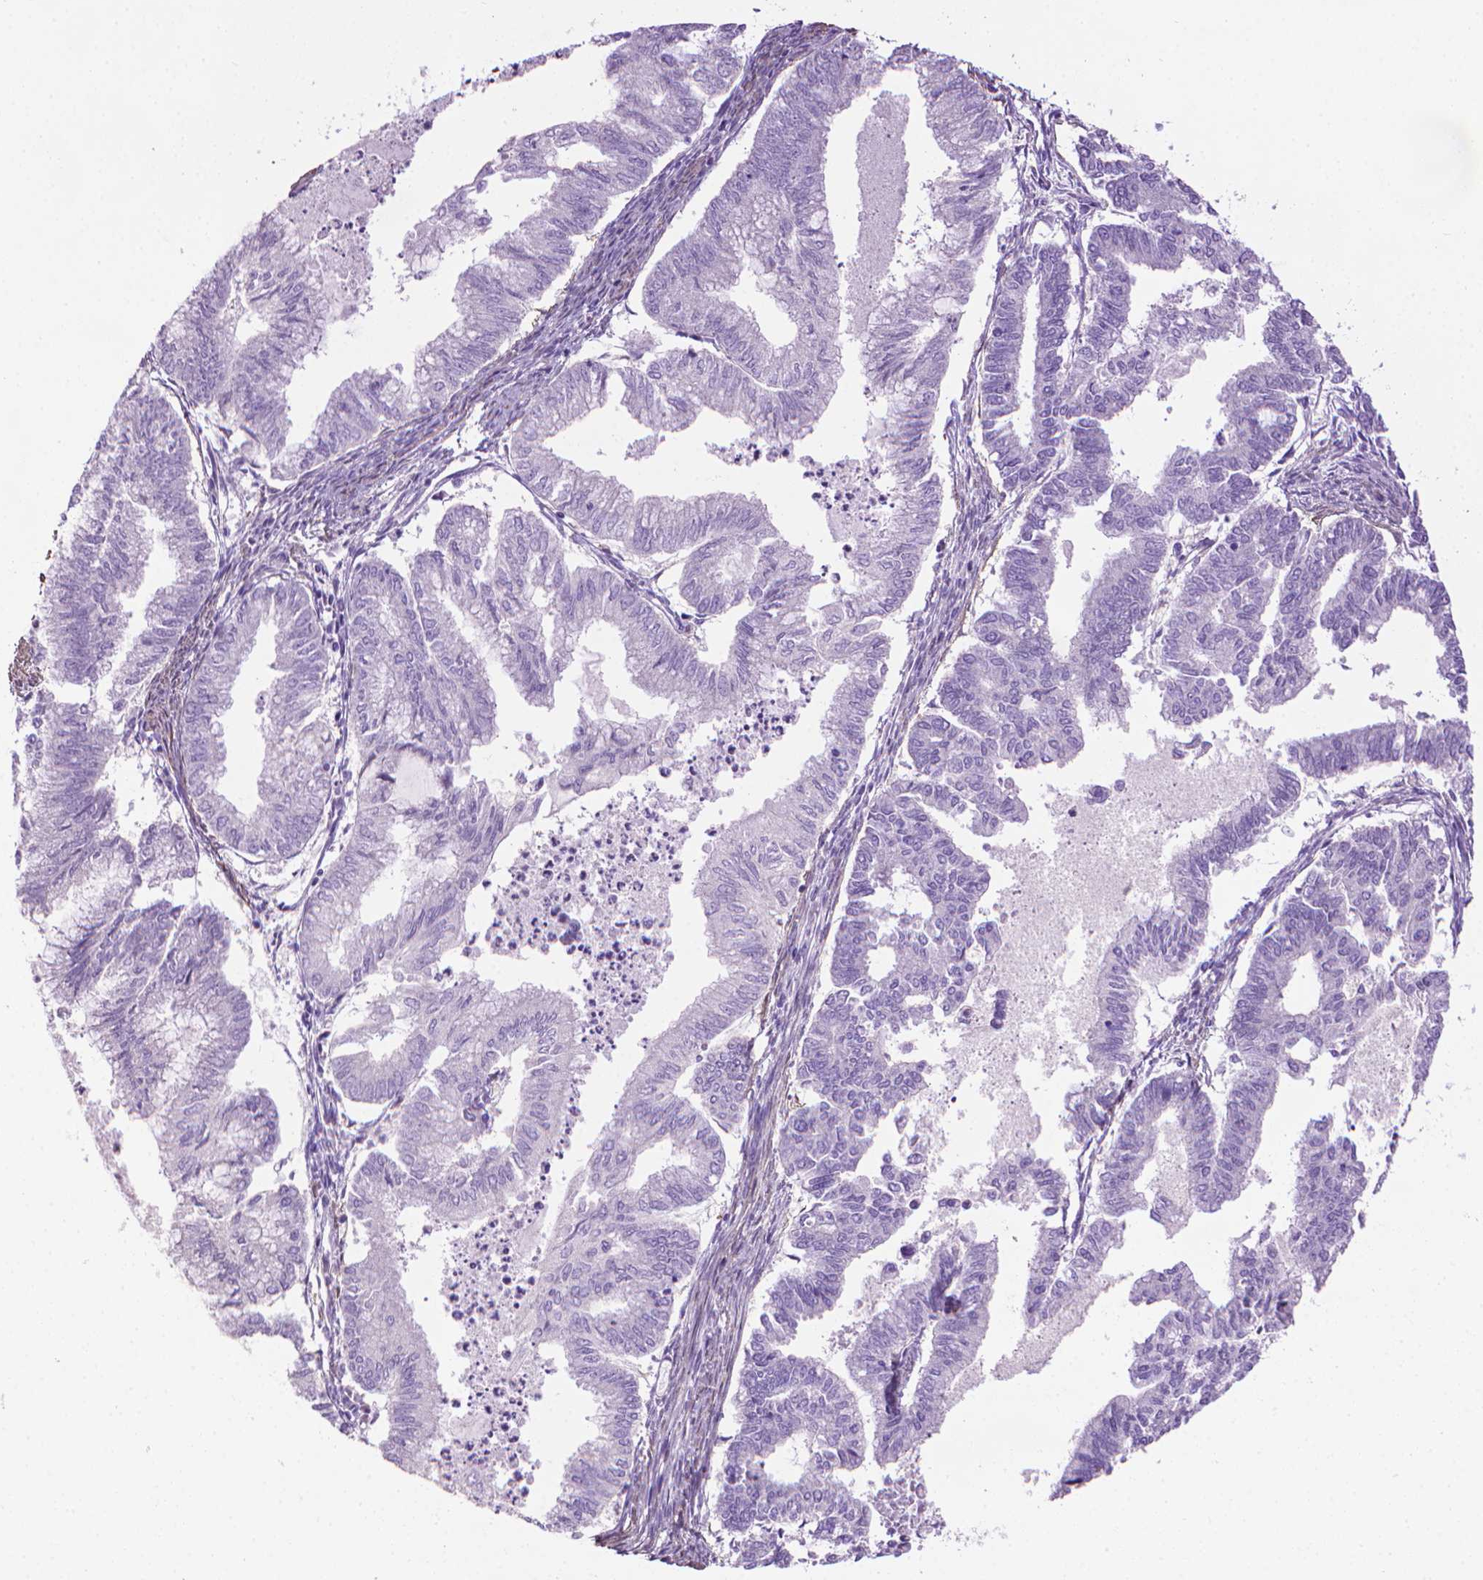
{"staining": {"intensity": "negative", "quantity": "none", "location": "none"}, "tissue": "endometrial cancer", "cell_type": "Tumor cells", "image_type": "cancer", "snomed": [{"axis": "morphology", "description": "Adenocarcinoma, NOS"}, {"axis": "topography", "description": "Endometrium"}], "caption": "IHC of endometrial adenocarcinoma shows no staining in tumor cells.", "gene": "AQP10", "patient": {"sex": "female", "age": 79}}